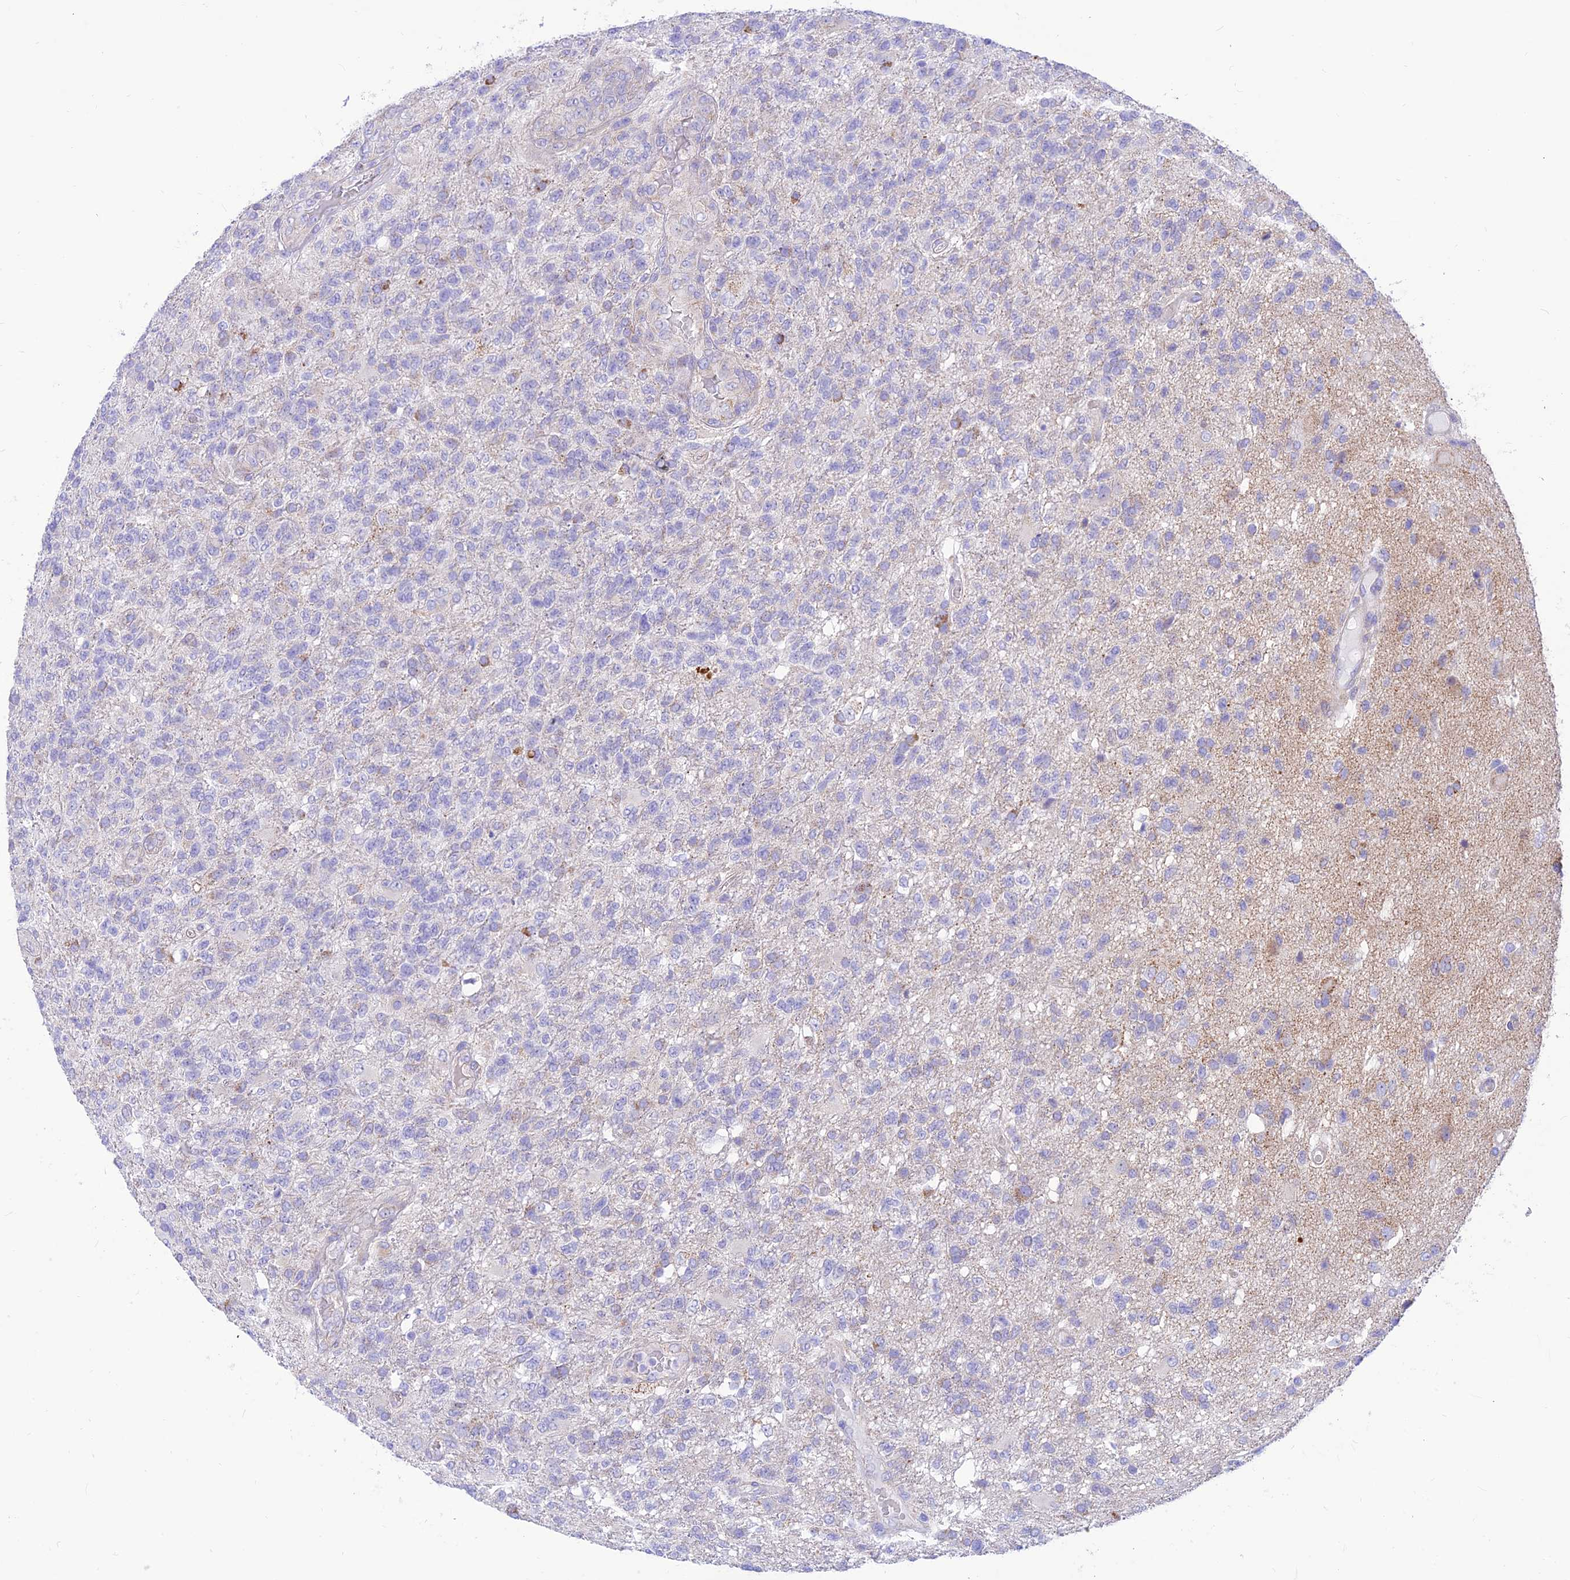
{"staining": {"intensity": "negative", "quantity": "none", "location": "none"}, "tissue": "glioma", "cell_type": "Tumor cells", "image_type": "cancer", "snomed": [{"axis": "morphology", "description": "Glioma, malignant, High grade"}, {"axis": "topography", "description": "Brain"}], "caption": "Malignant high-grade glioma was stained to show a protein in brown. There is no significant staining in tumor cells.", "gene": "FAM186B", "patient": {"sex": "male", "age": 56}}